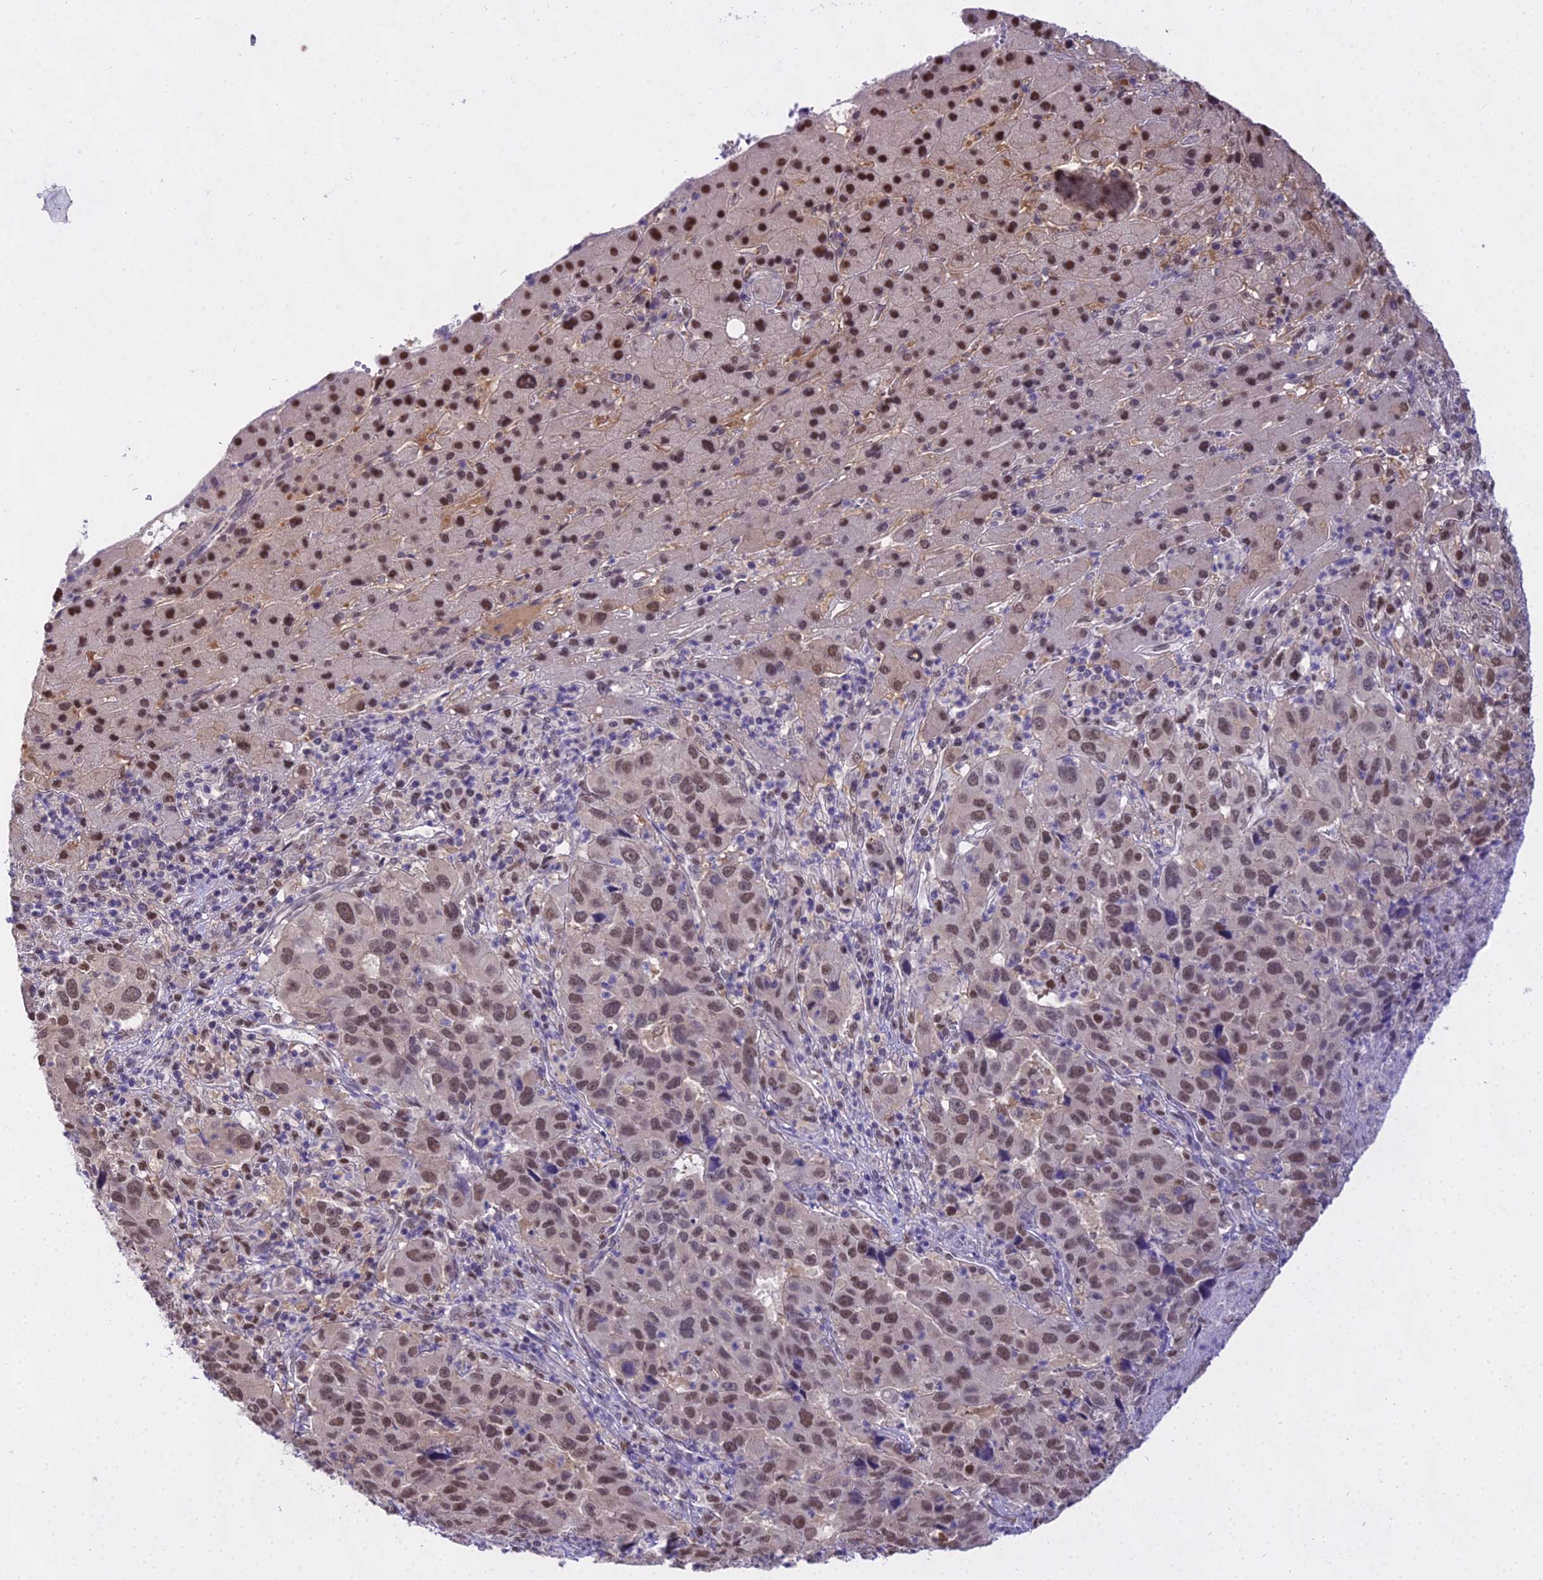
{"staining": {"intensity": "moderate", "quantity": ">75%", "location": "nuclear"}, "tissue": "liver cancer", "cell_type": "Tumor cells", "image_type": "cancer", "snomed": [{"axis": "morphology", "description": "Carcinoma, Hepatocellular, NOS"}, {"axis": "topography", "description": "Liver"}], "caption": "Protein expression by IHC shows moderate nuclear staining in approximately >75% of tumor cells in hepatocellular carcinoma (liver).", "gene": "MAT2A", "patient": {"sex": "male", "age": 63}}